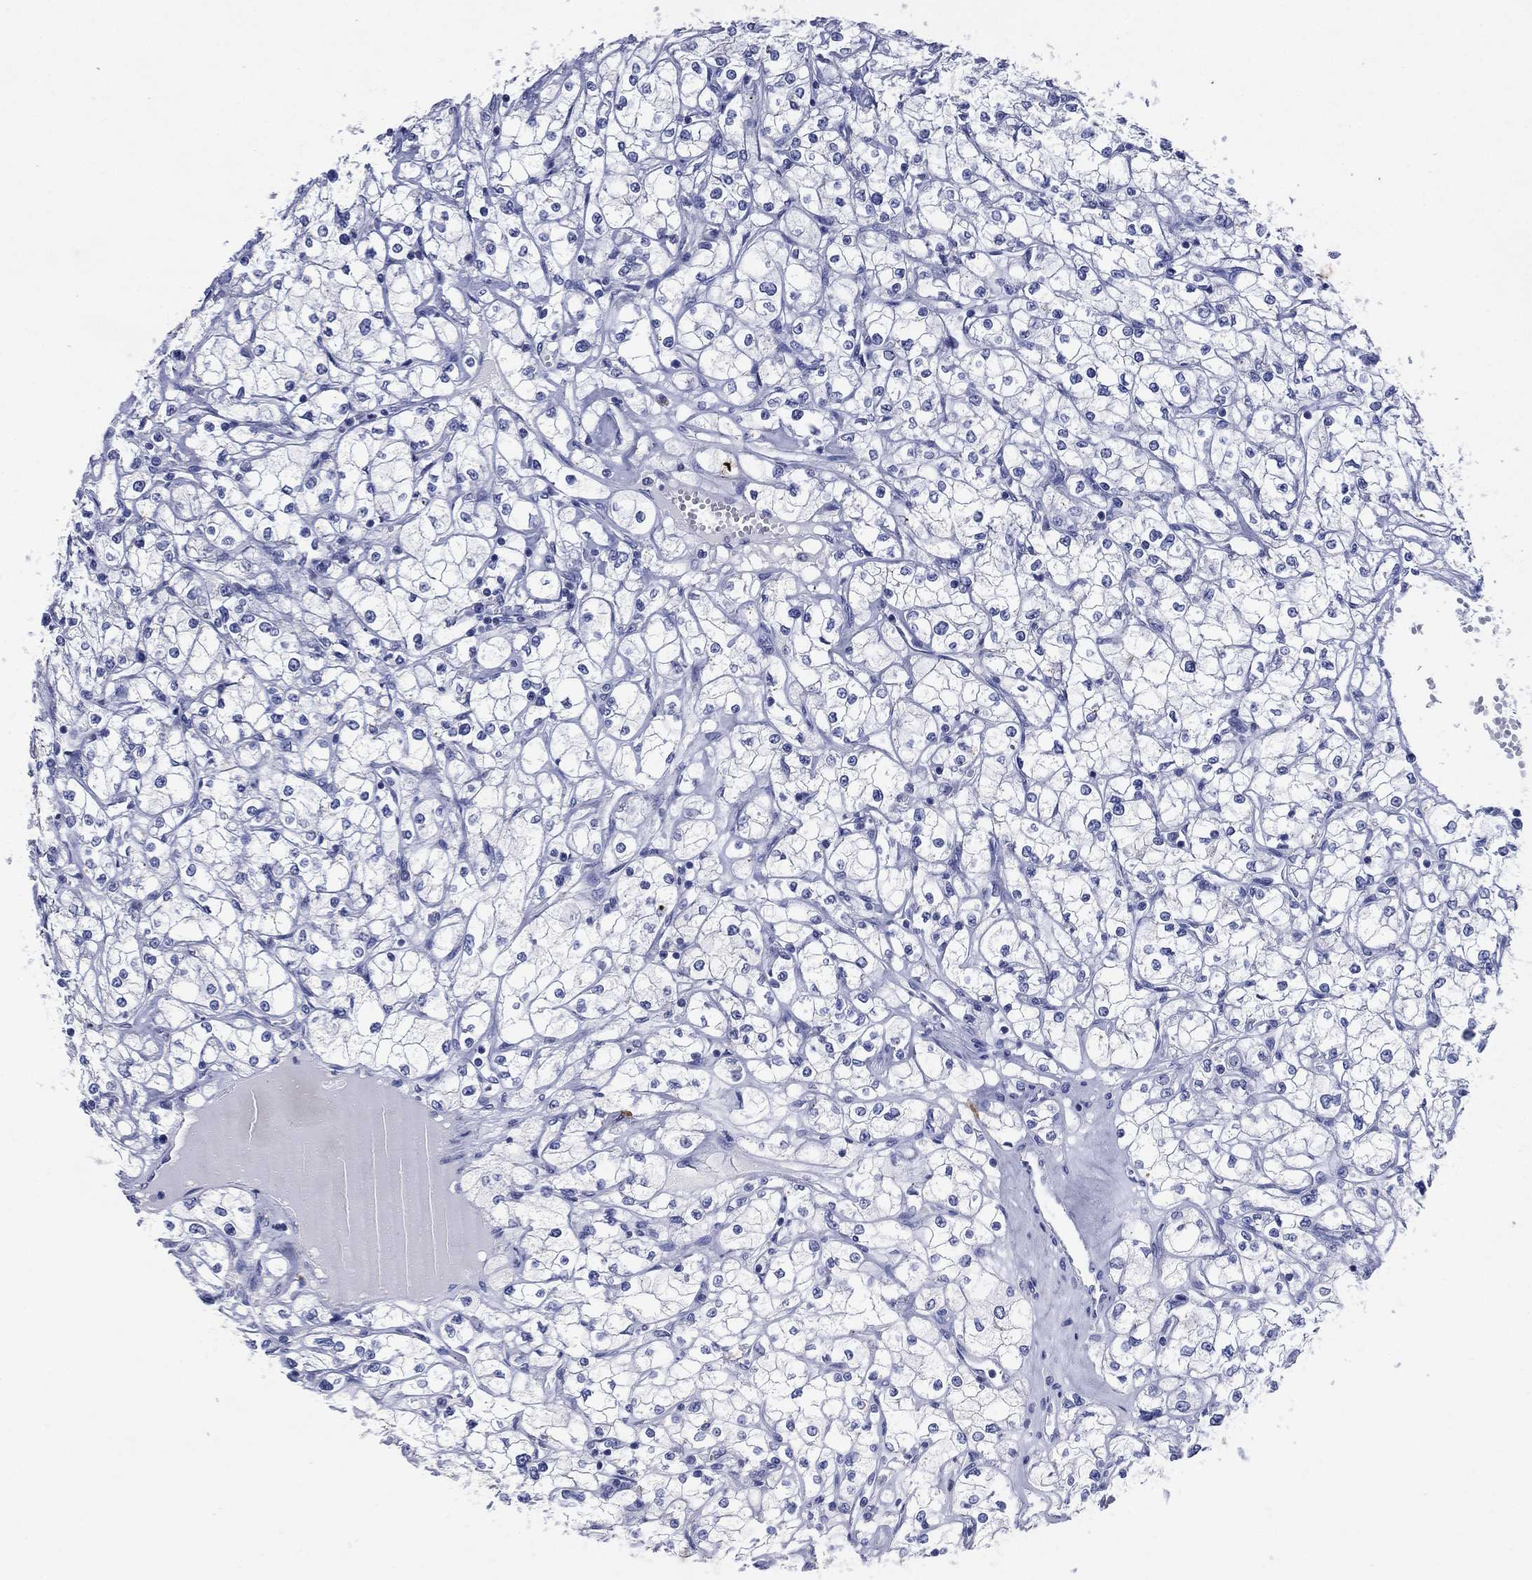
{"staining": {"intensity": "negative", "quantity": "none", "location": "none"}, "tissue": "renal cancer", "cell_type": "Tumor cells", "image_type": "cancer", "snomed": [{"axis": "morphology", "description": "Adenocarcinoma, NOS"}, {"axis": "topography", "description": "Kidney"}], "caption": "Tumor cells are negative for protein expression in human renal cancer.", "gene": "FSCN2", "patient": {"sex": "male", "age": 67}}